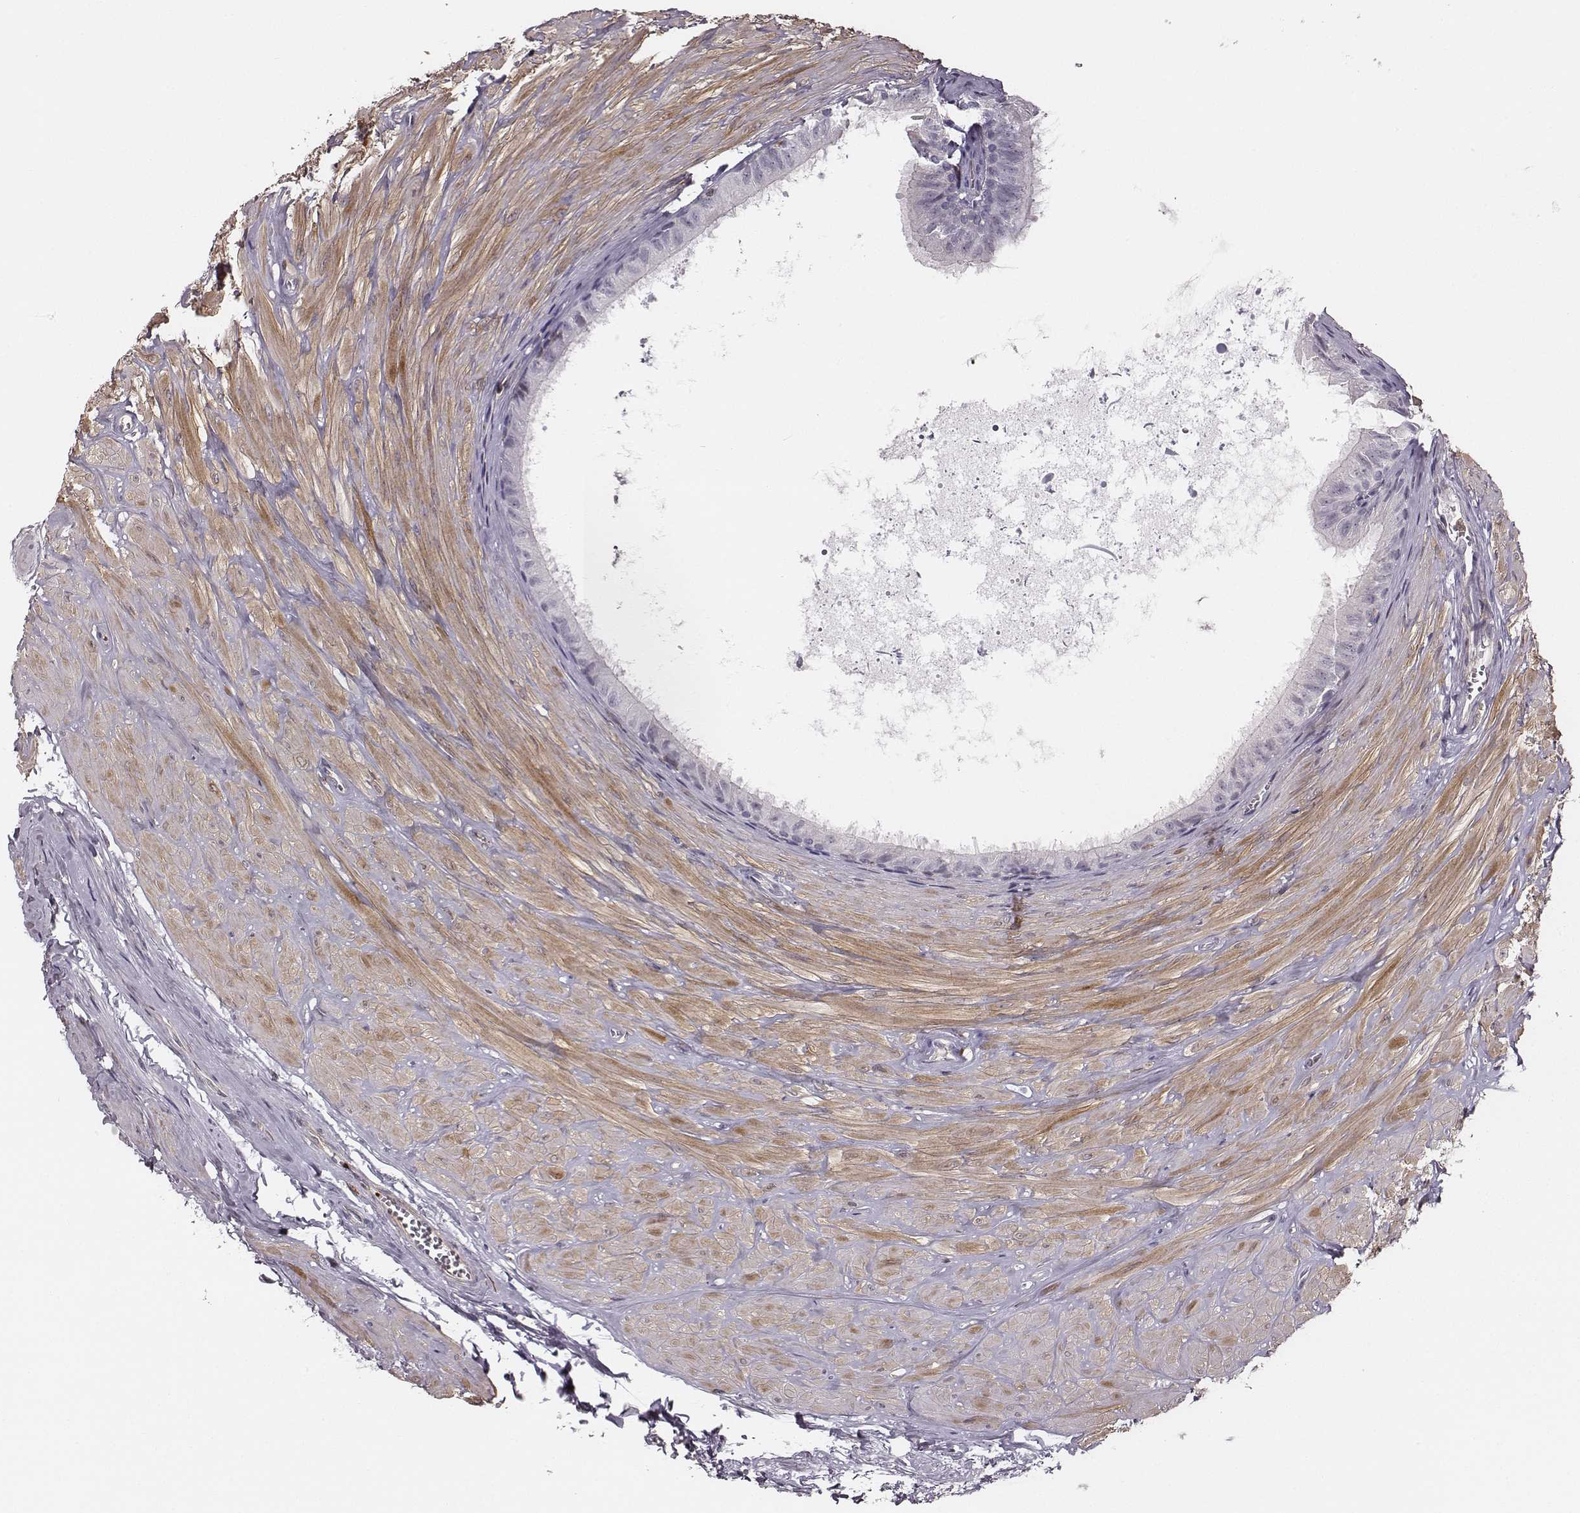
{"staining": {"intensity": "negative", "quantity": "none", "location": "none"}, "tissue": "epididymis", "cell_type": "Glandular cells", "image_type": "normal", "snomed": [{"axis": "morphology", "description": "Normal tissue, NOS"}, {"axis": "topography", "description": "Epididymis"}], "caption": "An immunohistochemistry (IHC) photomicrograph of unremarkable epididymis is shown. There is no staining in glandular cells of epididymis.", "gene": "ZYX", "patient": {"sex": "male", "age": 37}}